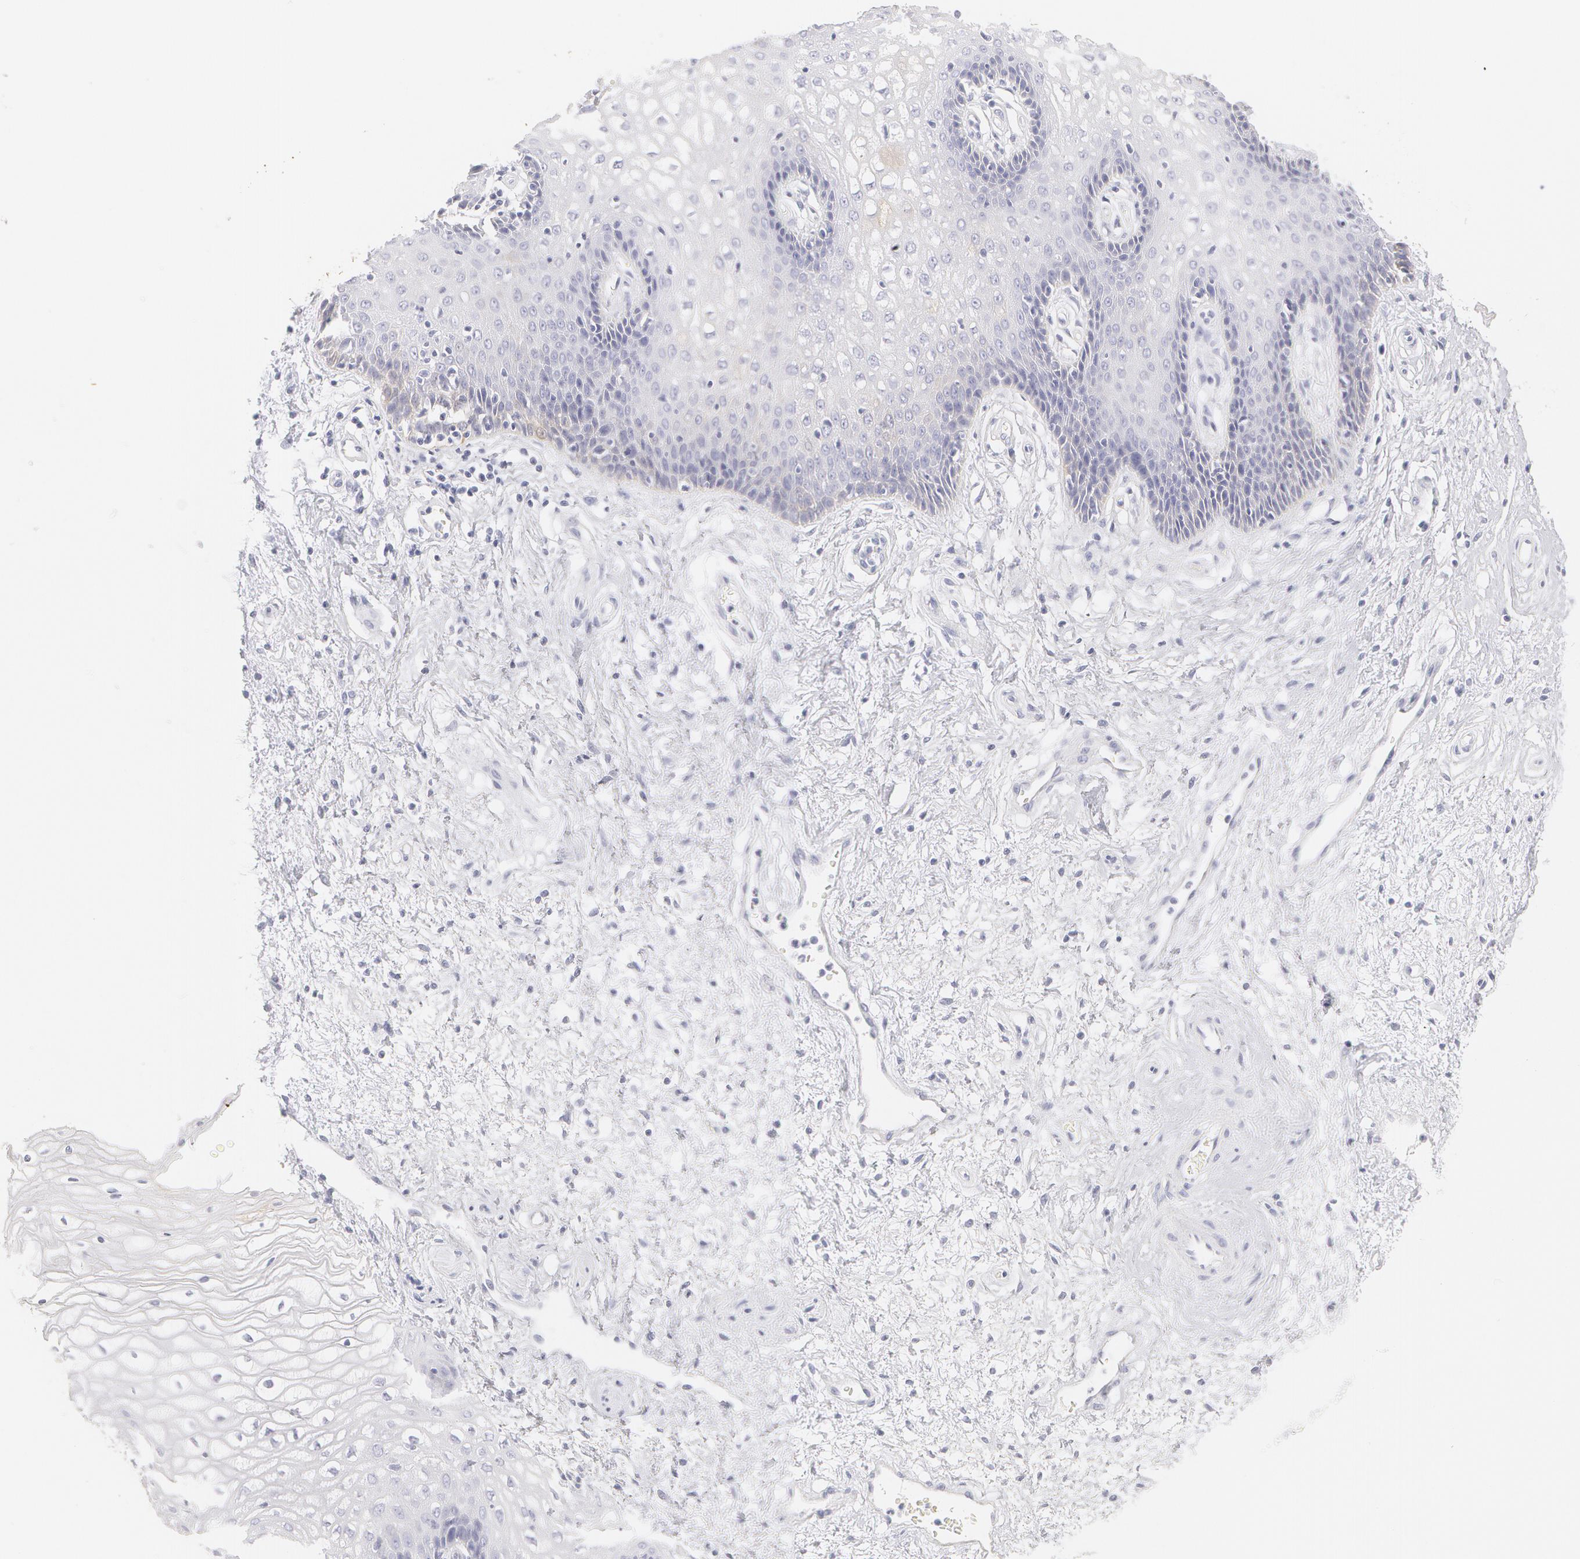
{"staining": {"intensity": "negative", "quantity": "none", "location": "none"}, "tissue": "vagina", "cell_type": "Squamous epithelial cells", "image_type": "normal", "snomed": [{"axis": "morphology", "description": "Normal tissue, NOS"}, {"axis": "topography", "description": "Vagina"}], "caption": "This micrograph is of benign vagina stained with immunohistochemistry to label a protein in brown with the nuclei are counter-stained blue. There is no expression in squamous epithelial cells.", "gene": "KRT8", "patient": {"sex": "female", "age": 34}}